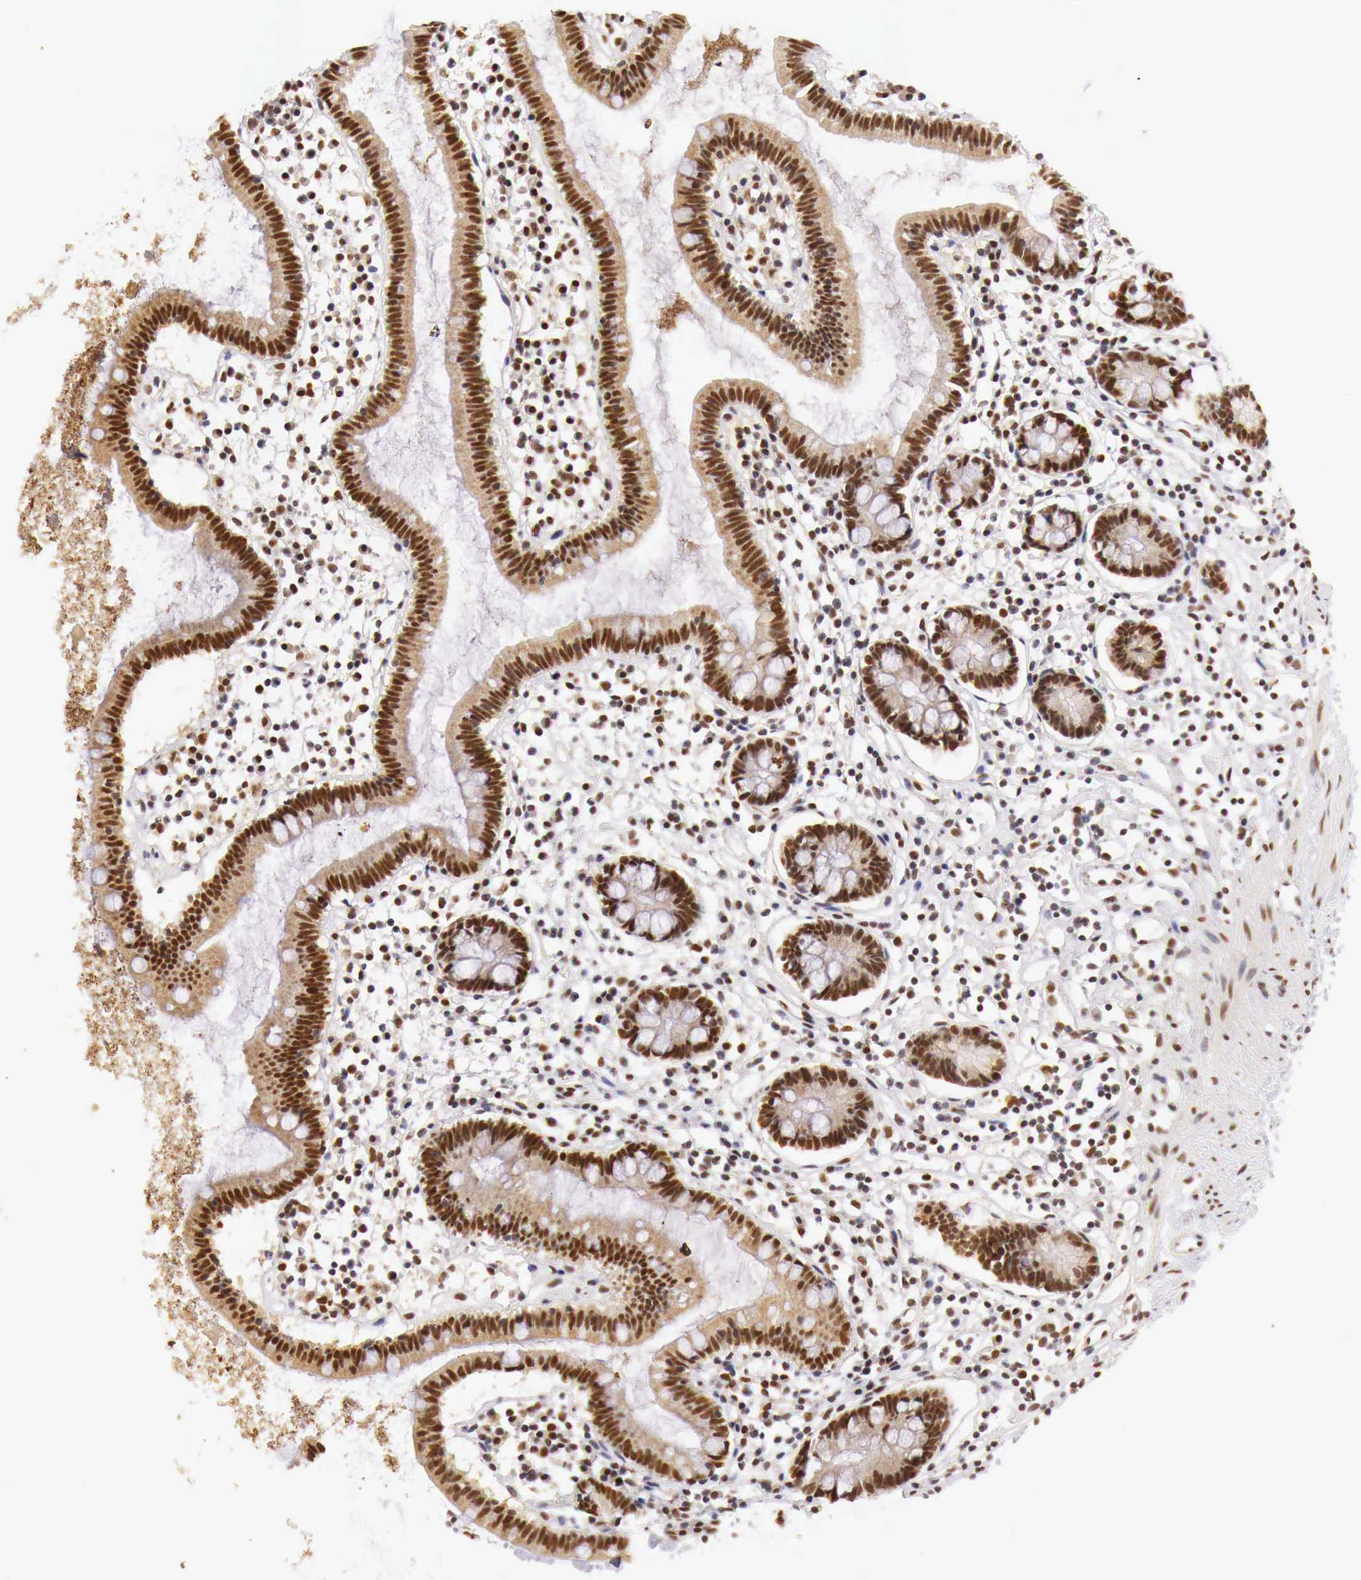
{"staining": {"intensity": "strong", "quantity": ">75%", "location": "cytoplasmic/membranous,nuclear"}, "tissue": "small intestine", "cell_type": "Glandular cells", "image_type": "normal", "snomed": [{"axis": "morphology", "description": "Normal tissue, NOS"}, {"axis": "topography", "description": "Small intestine"}], "caption": "Immunohistochemical staining of benign human small intestine exhibits high levels of strong cytoplasmic/membranous,nuclear positivity in about >75% of glandular cells. Nuclei are stained in blue.", "gene": "GPKOW", "patient": {"sex": "female", "age": 37}}